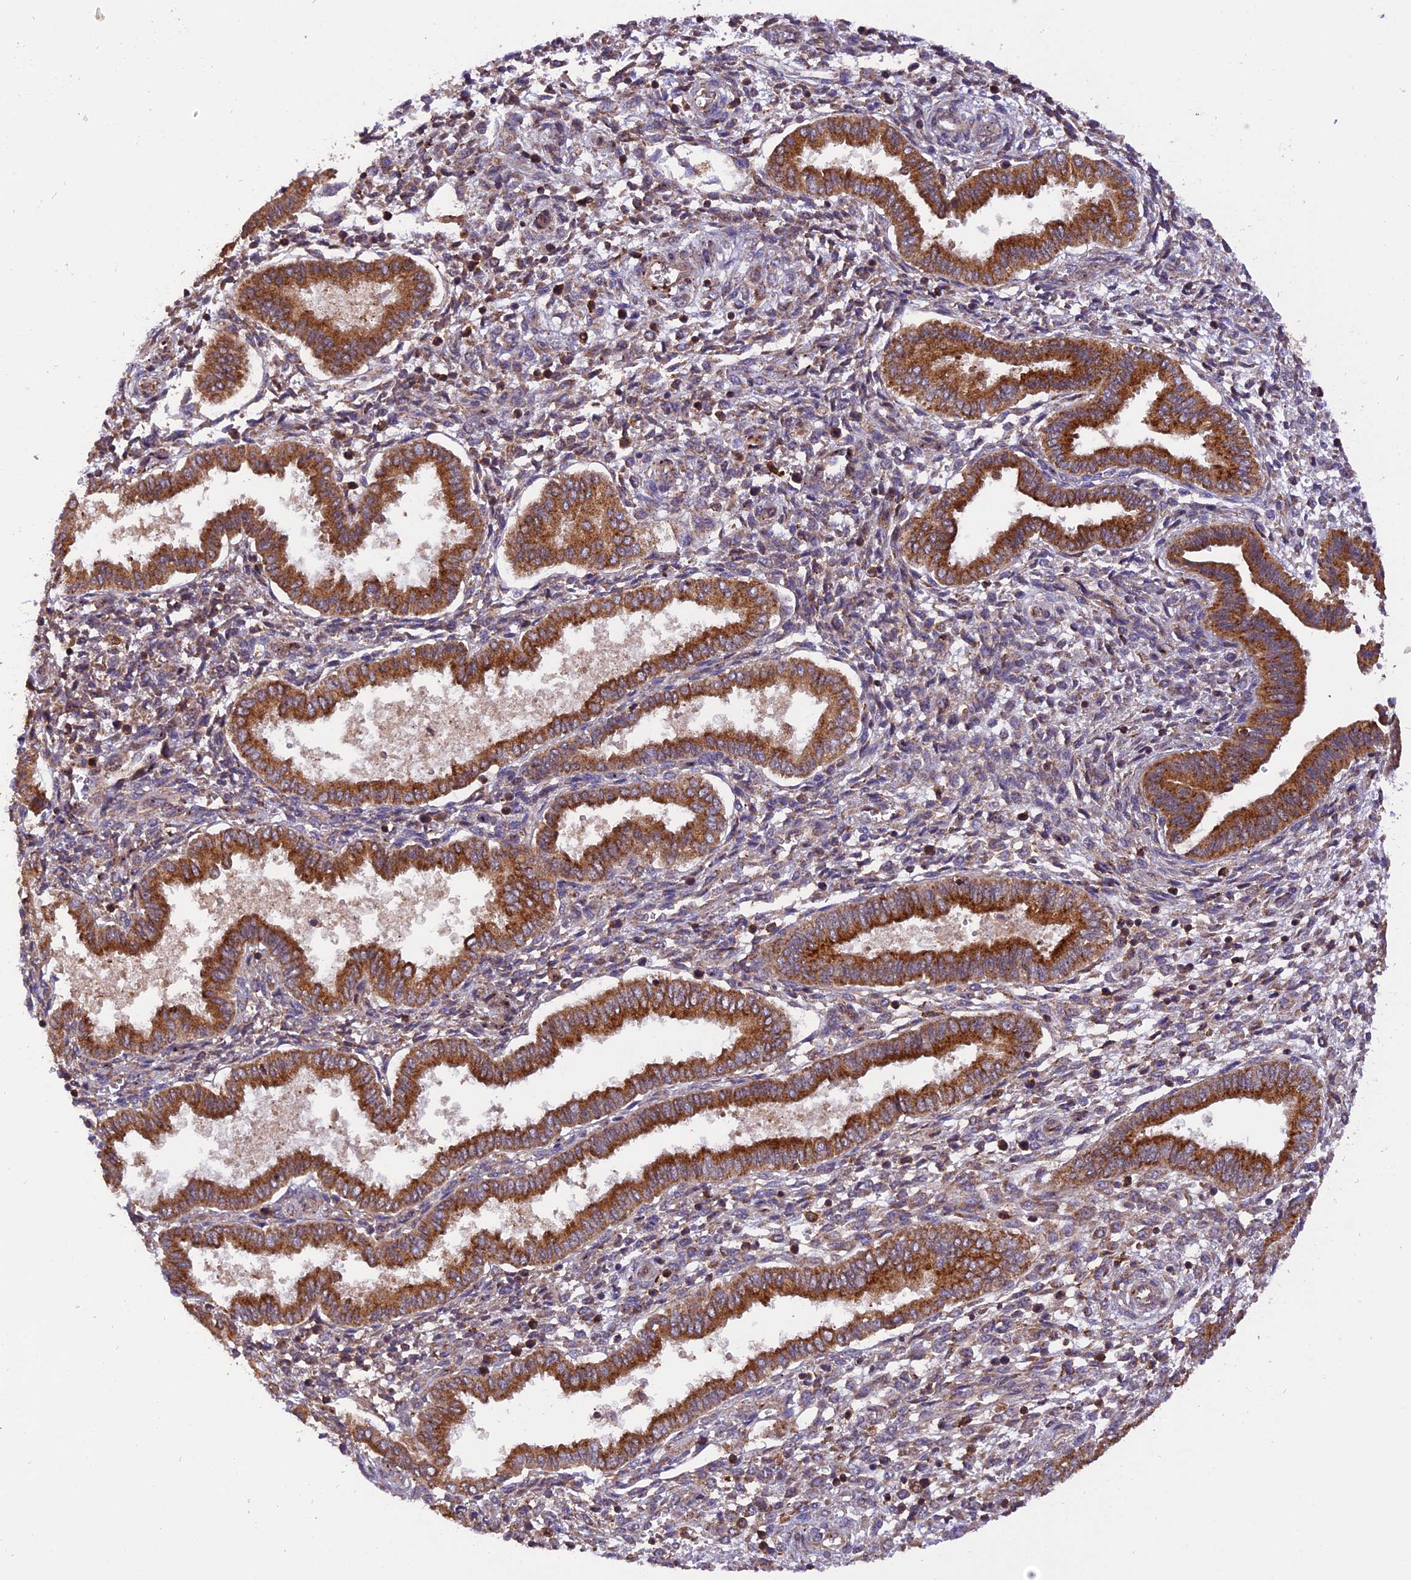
{"staining": {"intensity": "weak", "quantity": "25%-75%", "location": "cytoplasmic/membranous"}, "tissue": "endometrium", "cell_type": "Cells in endometrial stroma", "image_type": "normal", "snomed": [{"axis": "morphology", "description": "Normal tissue, NOS"}, {"axis": "topography", "description": "Endometrium"}], "caption": "Brown immunohistochemical staining in normal endometrium exhibits weak cytoplasmic/membranous positivity in approximately 25%-75% of cells in endometrial stroma.", "gene": "PEX3", "patient": {"sex": "female", "age": 24}}